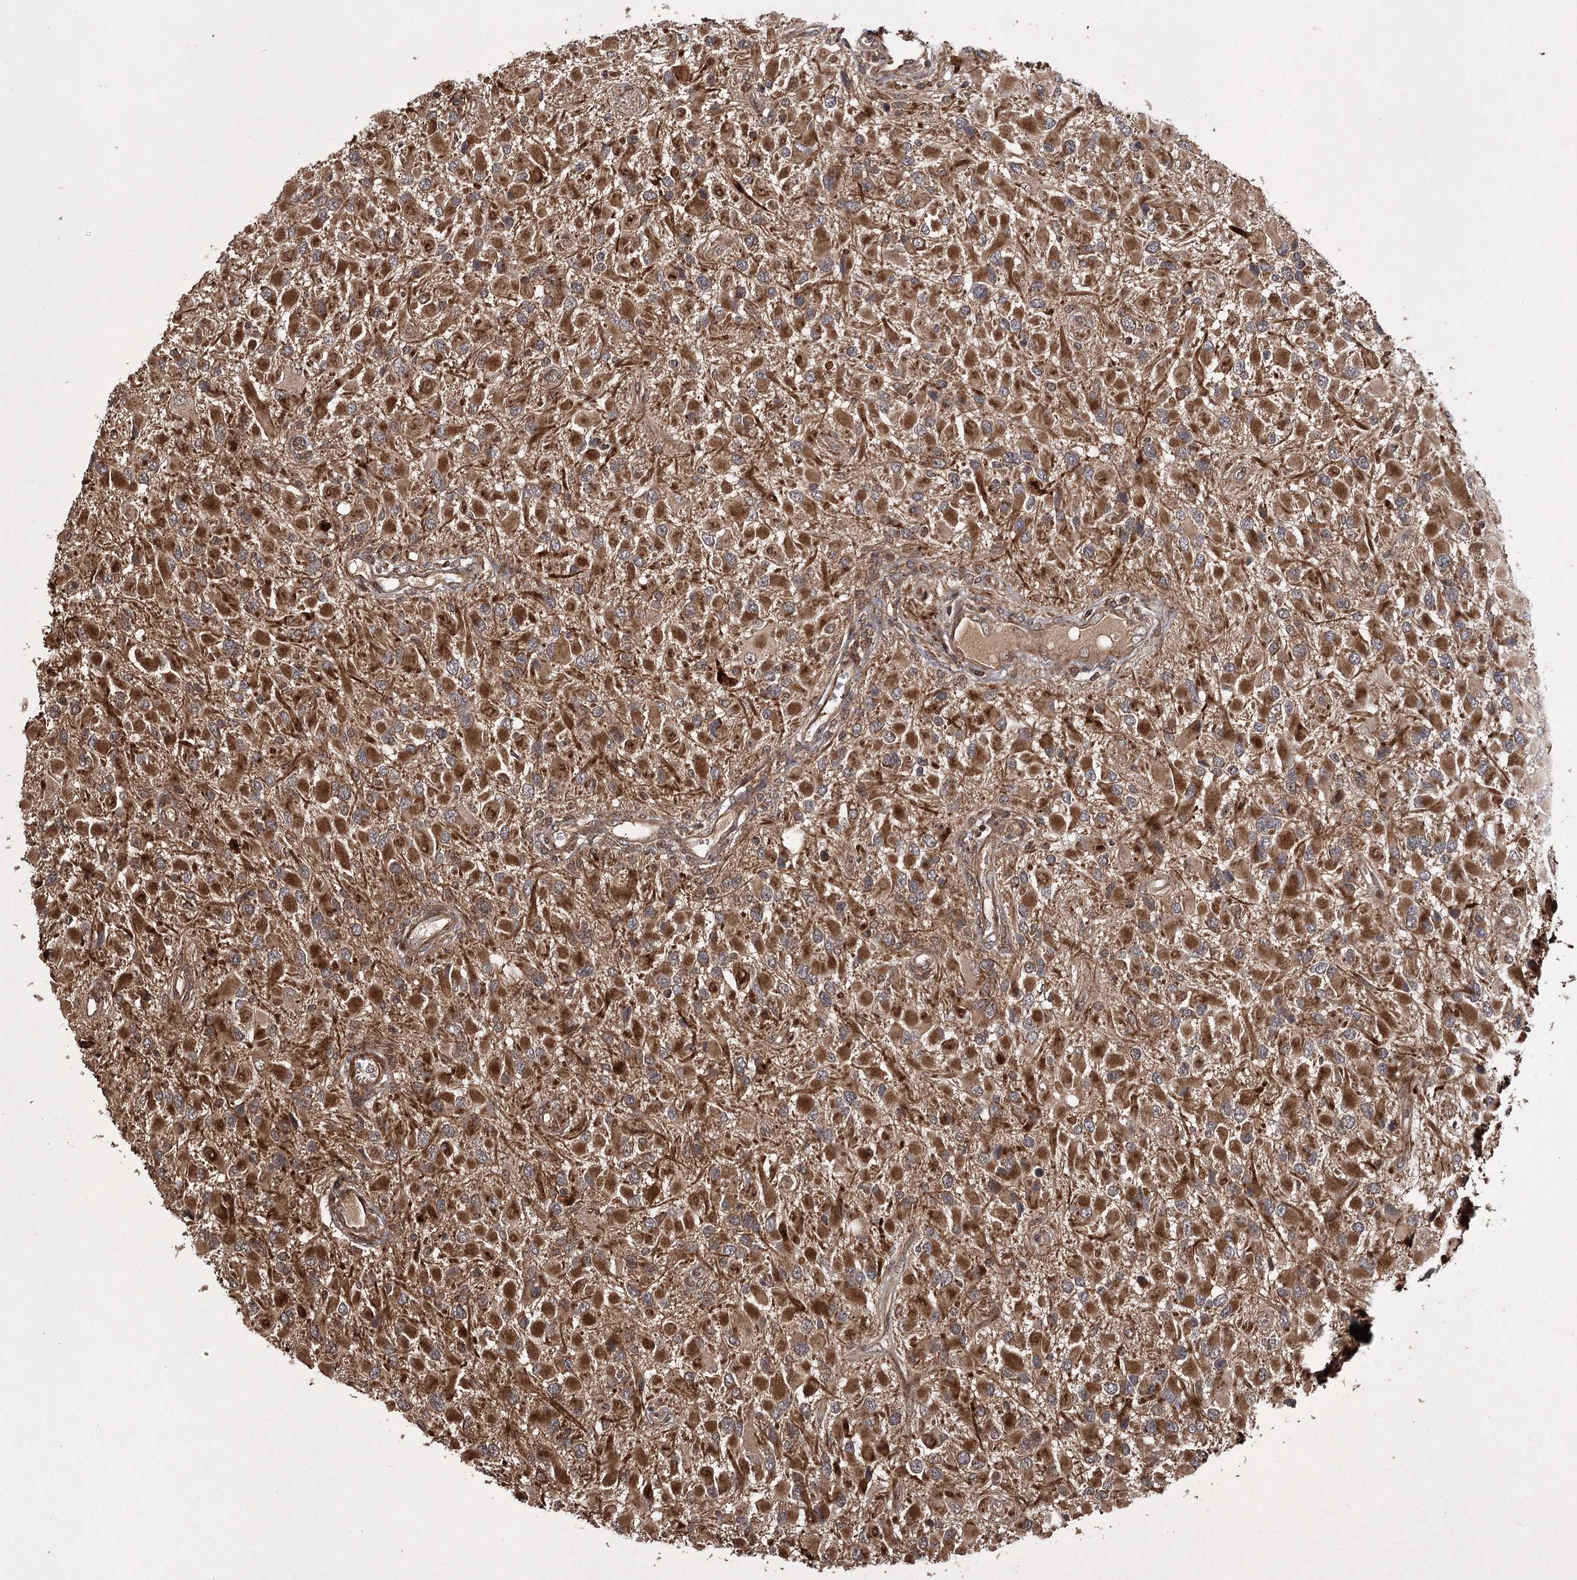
{"staining": {"intensity": "moderate", "quantity": "<25%", "location": "cytoplasmic/membranous"}, "tissue": "glioma", "cell_type": "Tumor cells", "image_type": "cancer", "snomed": [{"axis": "morphology", "description": "Glioma, malignant, High grade"}, {"axis": "topography", "description": "Brain"}], "caption": "Protein staining by immunohistochemistry displays moderate cytoplasmic/membranous positivity in about <25% of tumor cells in malignant glioma (high-grade).", "gene": "RPAP3", "patient": {"sex": "male", "age": 53}}